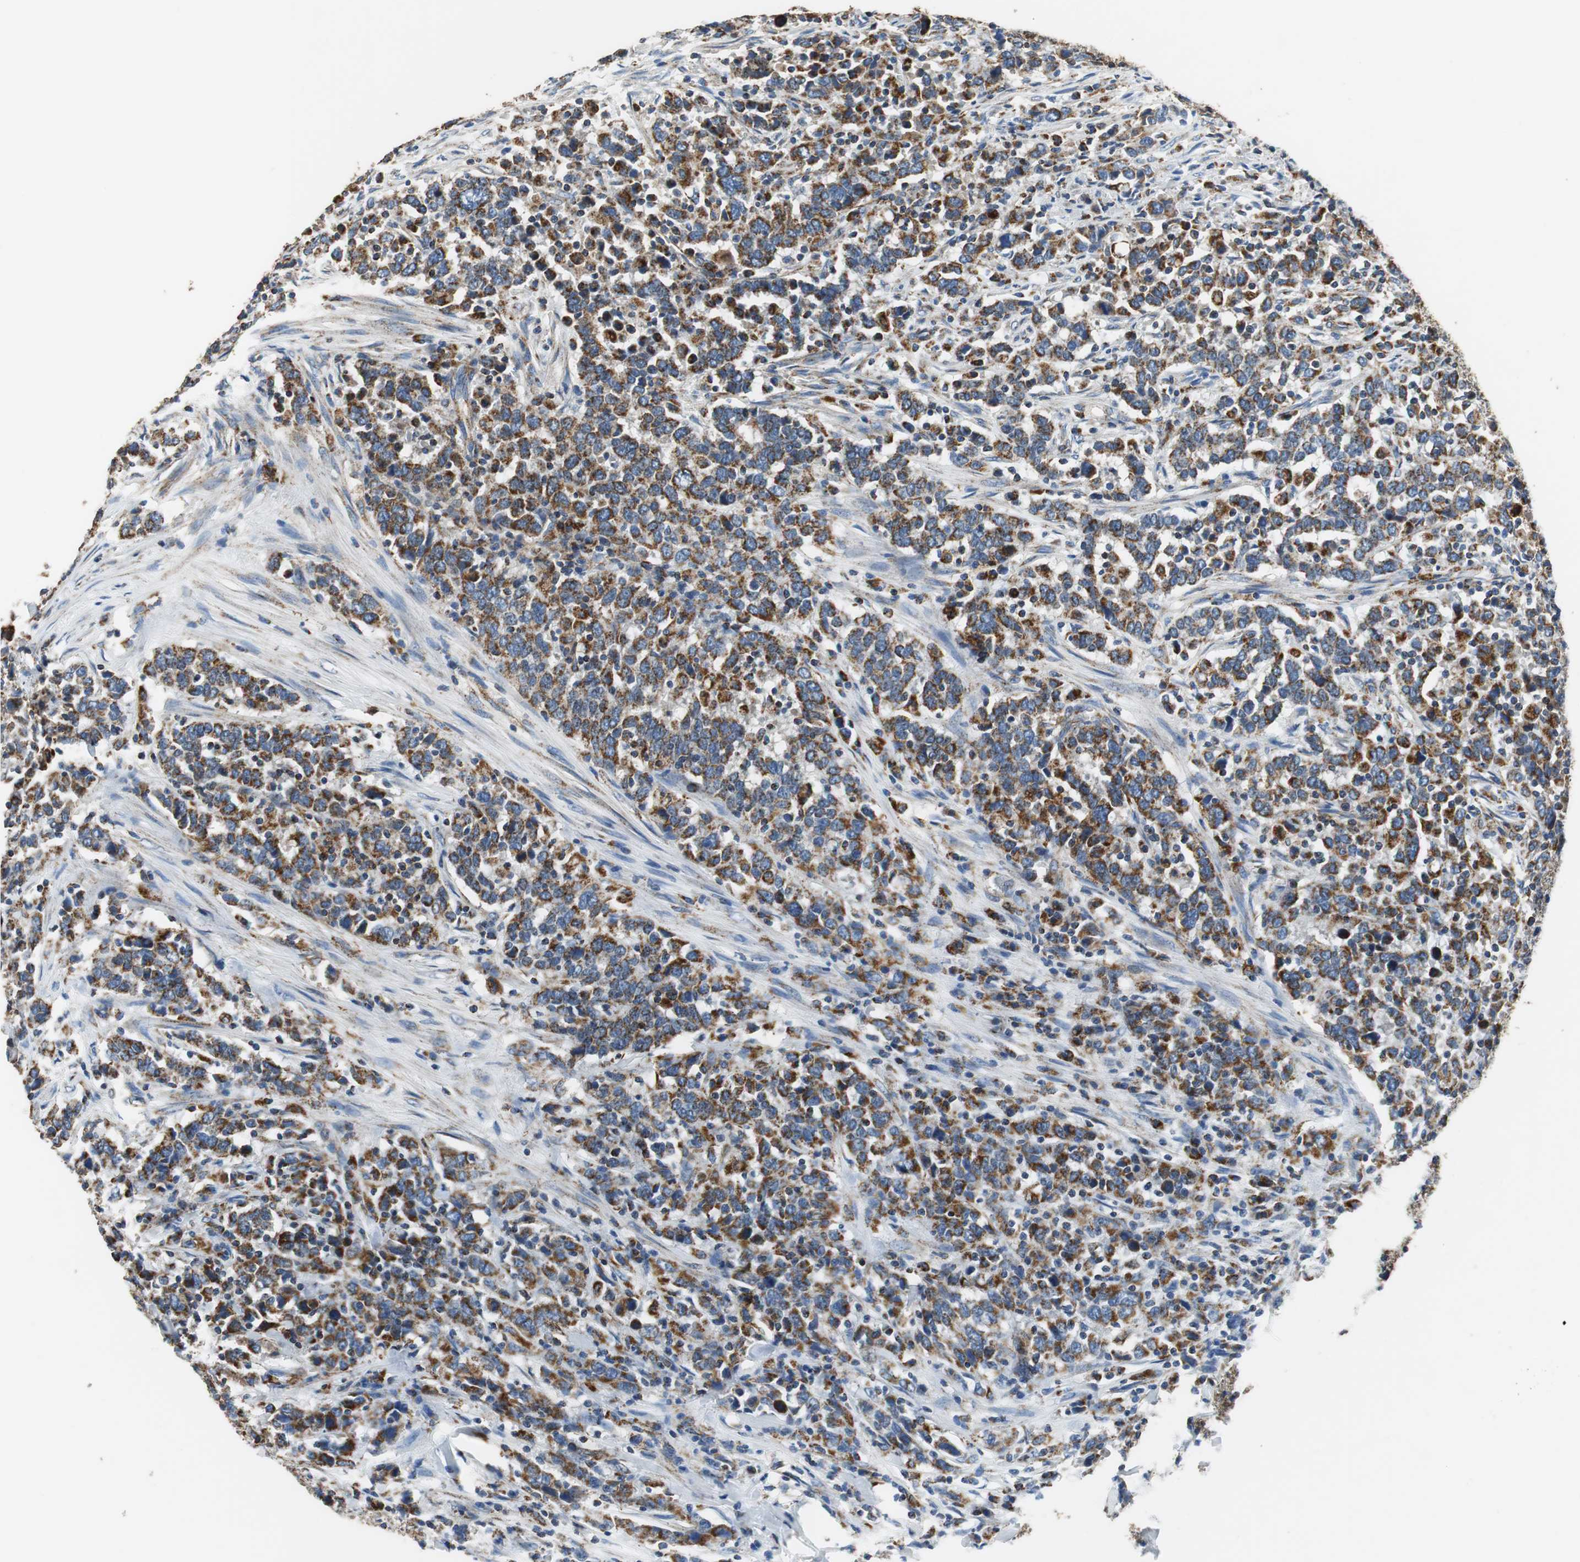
{"staining": {"intensity": "strong", "quantity": ">75%", "location": "cytoplasmic/membranous"}, "tissue": "urothelial cancer", "cell_type": "Tumor cells", "image_type": "cancer", "snomed": [{"axis": "morphology", "description": "Urothelial carcinoma, High grade"}, {"axis": "topography", "description": "Urinary bladder"}], "caption": "Immunohistochemical staining of urothelial cancer demonstrates high levels of strong cytoplasmic/membranous staining in approximately >75% of tumor cells.", "gene": "GSTK1", "patient": {"sex": "male", "age": 61}}